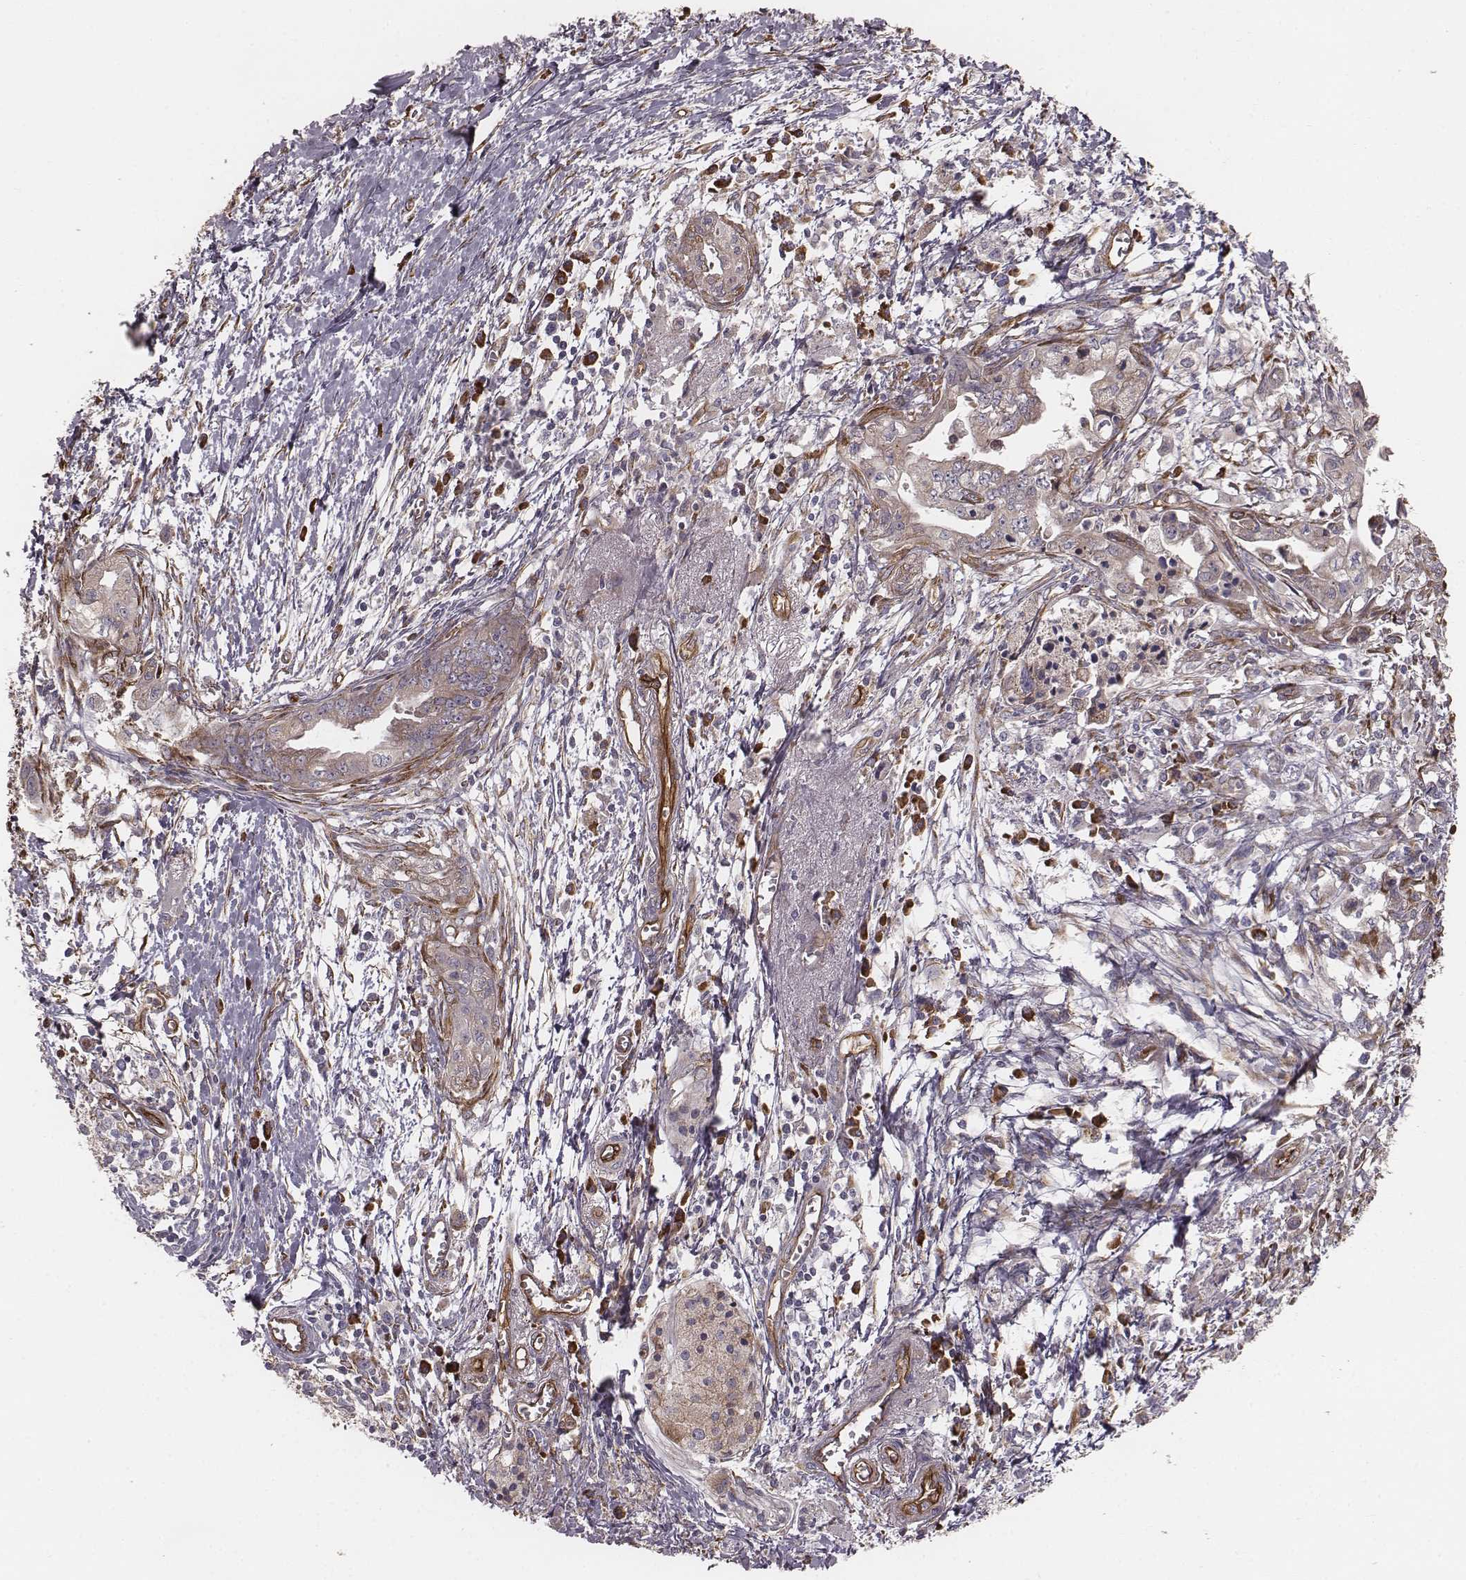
{"staining": {"intensity": "moderate", "quantity": "25%-75%", "location": "cytoplasmic/membranous"}, "tissue": "pancreatic cancer", "cell_type": "Tumor cells", "image_type": "cancer", "snomed": [{"axis": "morphology", "description": "Adenocarcinoma, NOS"}, {"axis": "topography", "description": "Pancreas"}], "caption": "The micrograph reveals immunohistochemical staining of pancreatic adenocarcinoma. There is moderate cytoplasmic/membranous staining is seen in about 25%-75% of tumor cells.", "gene": "PALMD", "patient": {"sex": "female", "age": 61}}